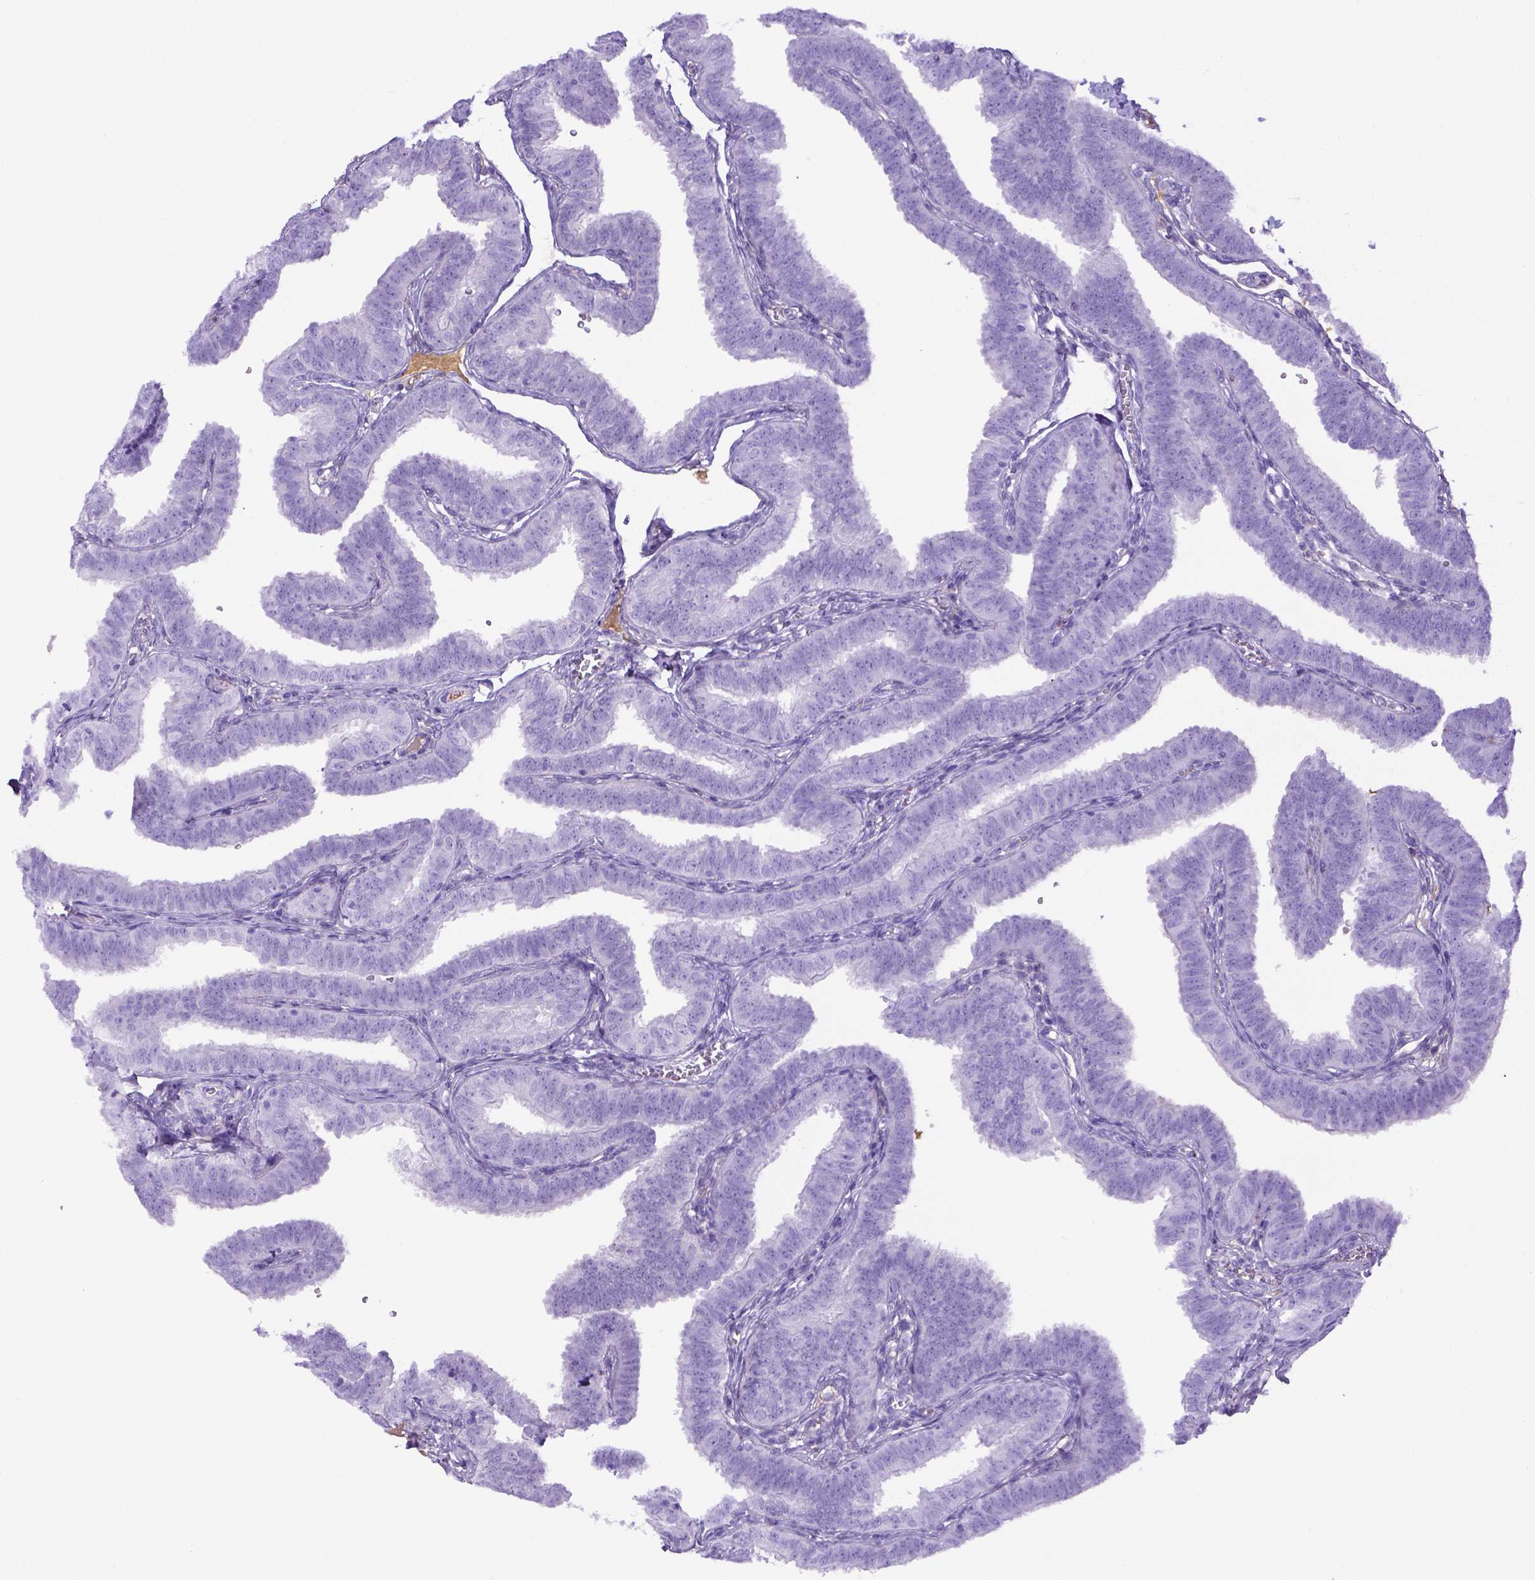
{"staining": {"intensity": "negative", "quantity": "none", "location": "none"}, "tissue": "fallopian tube", "cell_type": "Glandular cells", "image_type": "normal", "snomed": [{"axis": "morphology", "description": "Normal tissue, NOS"}, {"axis": "topography", "description": "Fallopian tube"}], "caption": "The photomicrograph shows no significant staining in glandular cells of fallopian tube.", "gene": "ITIH4", "patient": {"sex": "female", "age": 25}}